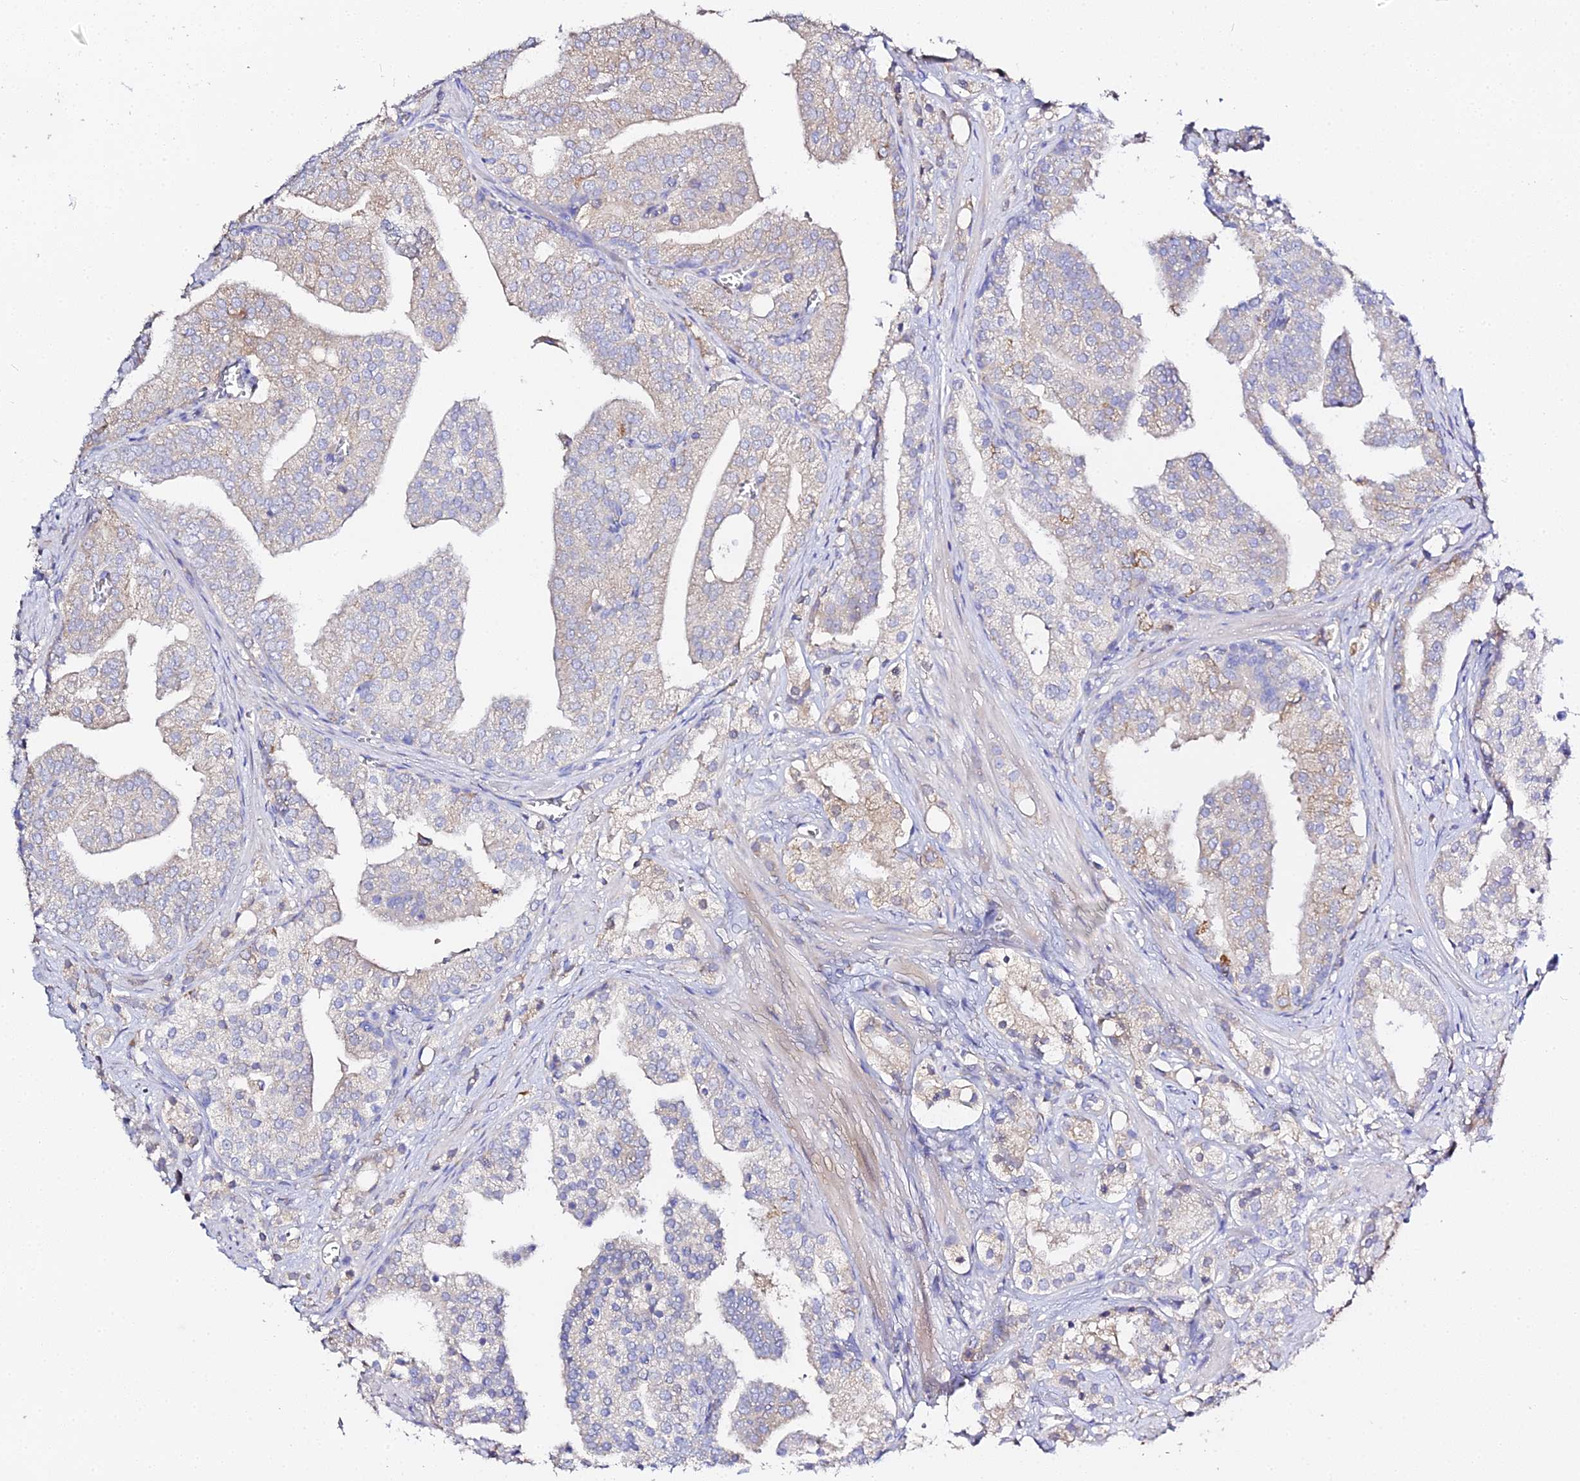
{"staining": {"intensity": "weak", "quantity": "<25%", "location": "cytoplasmic/membranous"}, "tissue": "prostate cancer", "cell_type": "Tumor cells", "image_type": "cancer", "snomed": [{"axis": "morphology", "description": "Adenocarcinoma, High grade"}, {"axis": "topography", "description": "Prostate"}], "caption": "Tumor cells show no significant protein positivity in prostate high-grade adenocarcinoma.", "gene": "SCX", "patient": {"sex": "male", "age": 50}}